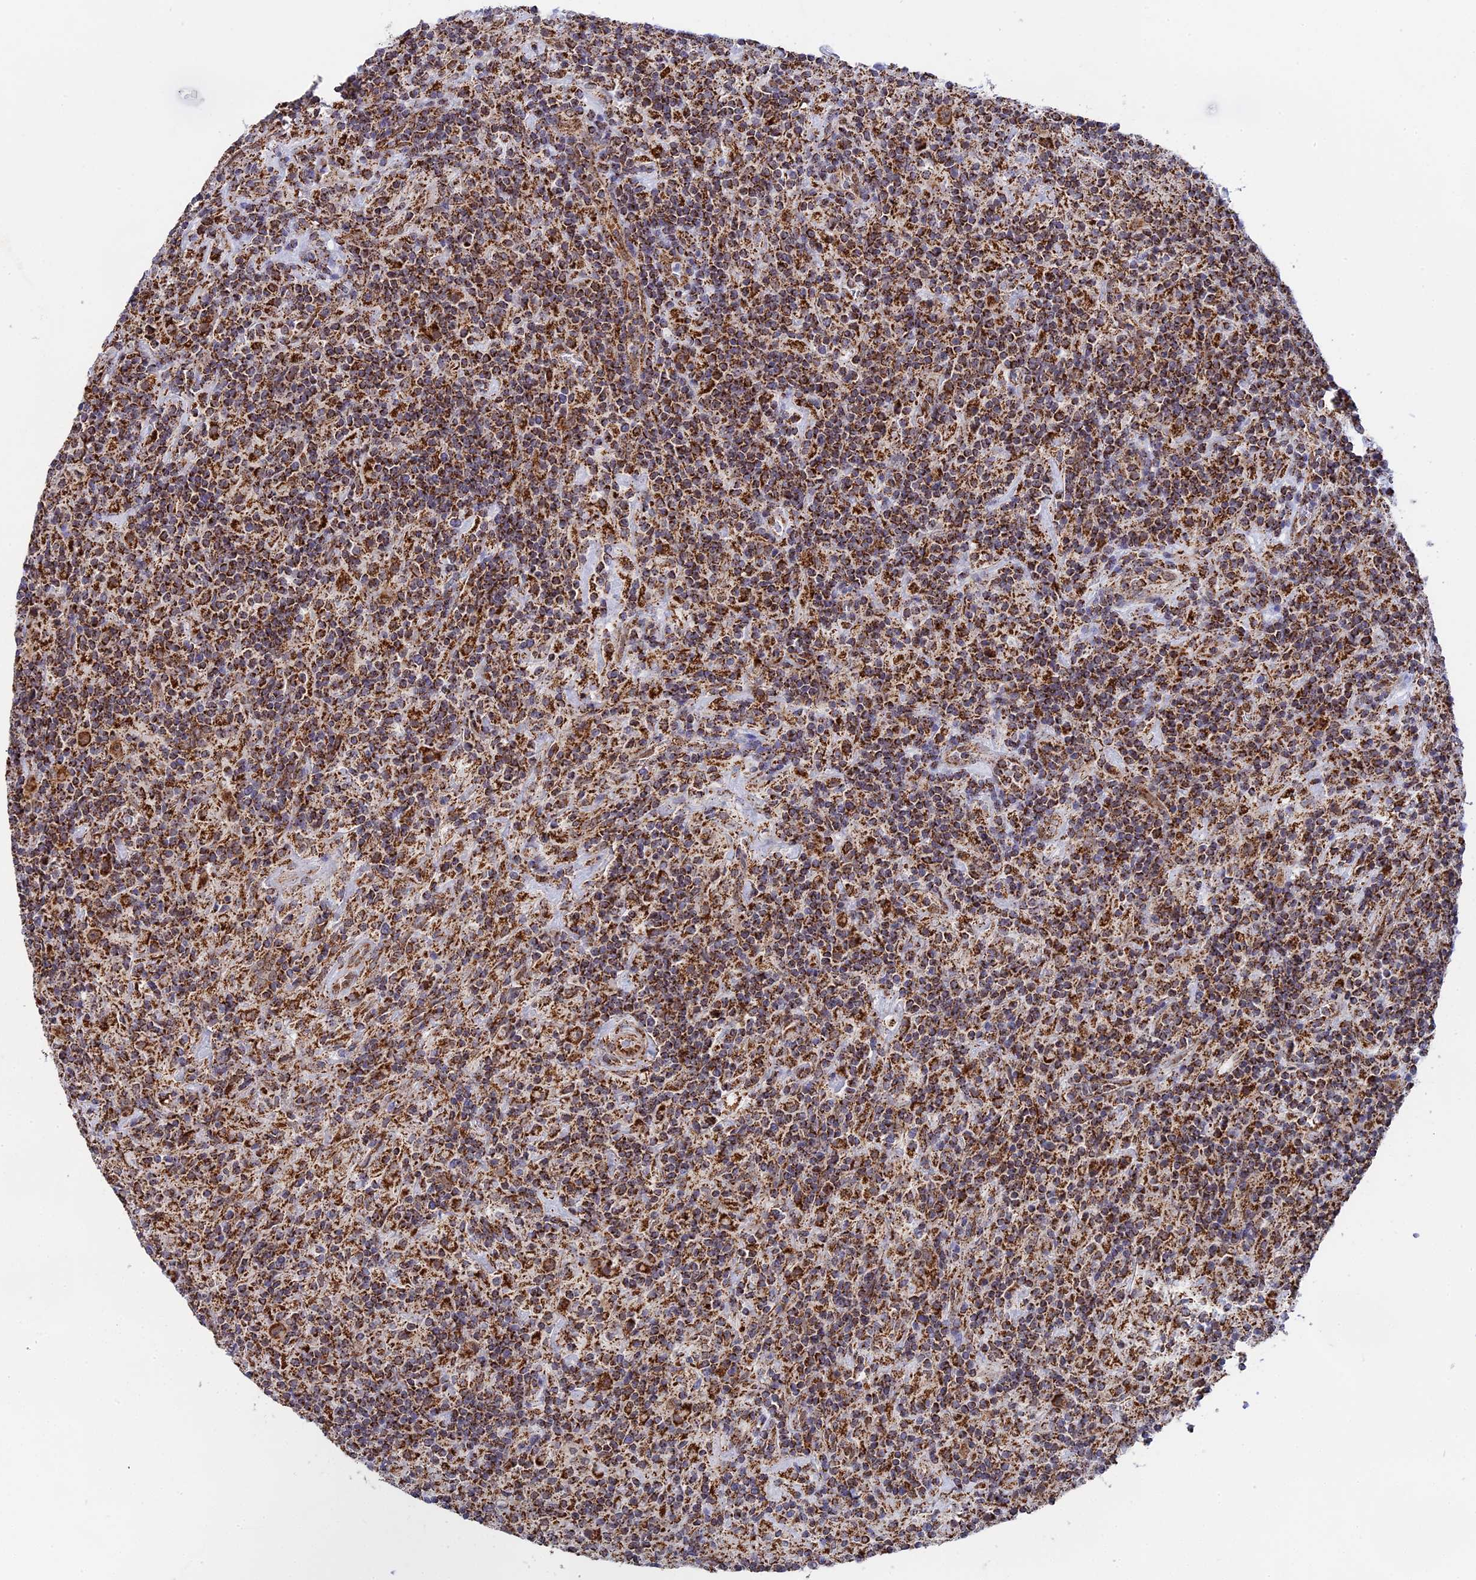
{"staining": {"intensity": "strong", "quantity": ">75%", "location": "cytoplasmic/membranous"}, "tissue": "lymphoma", "cell_type": "Tumor cells", "image_type": "cancer", "snomed": [{"axis": "morphology", "description": "Hodgkin's disease, NOS"}, {"axis": "topography", "description": "Lymph node"}], "caption": "Immunohistochemical staining of Hodgkin's disease exhibits strong cytoplasmic/membranous protein positivity in about >75% of tumor cells. (DAB (3,3'-diaminobenzidine) IHC, brown staining for protein, blue staining for nuclei).", "gene": "CDC16", "patient": {"sex": "male", "age": 70}}